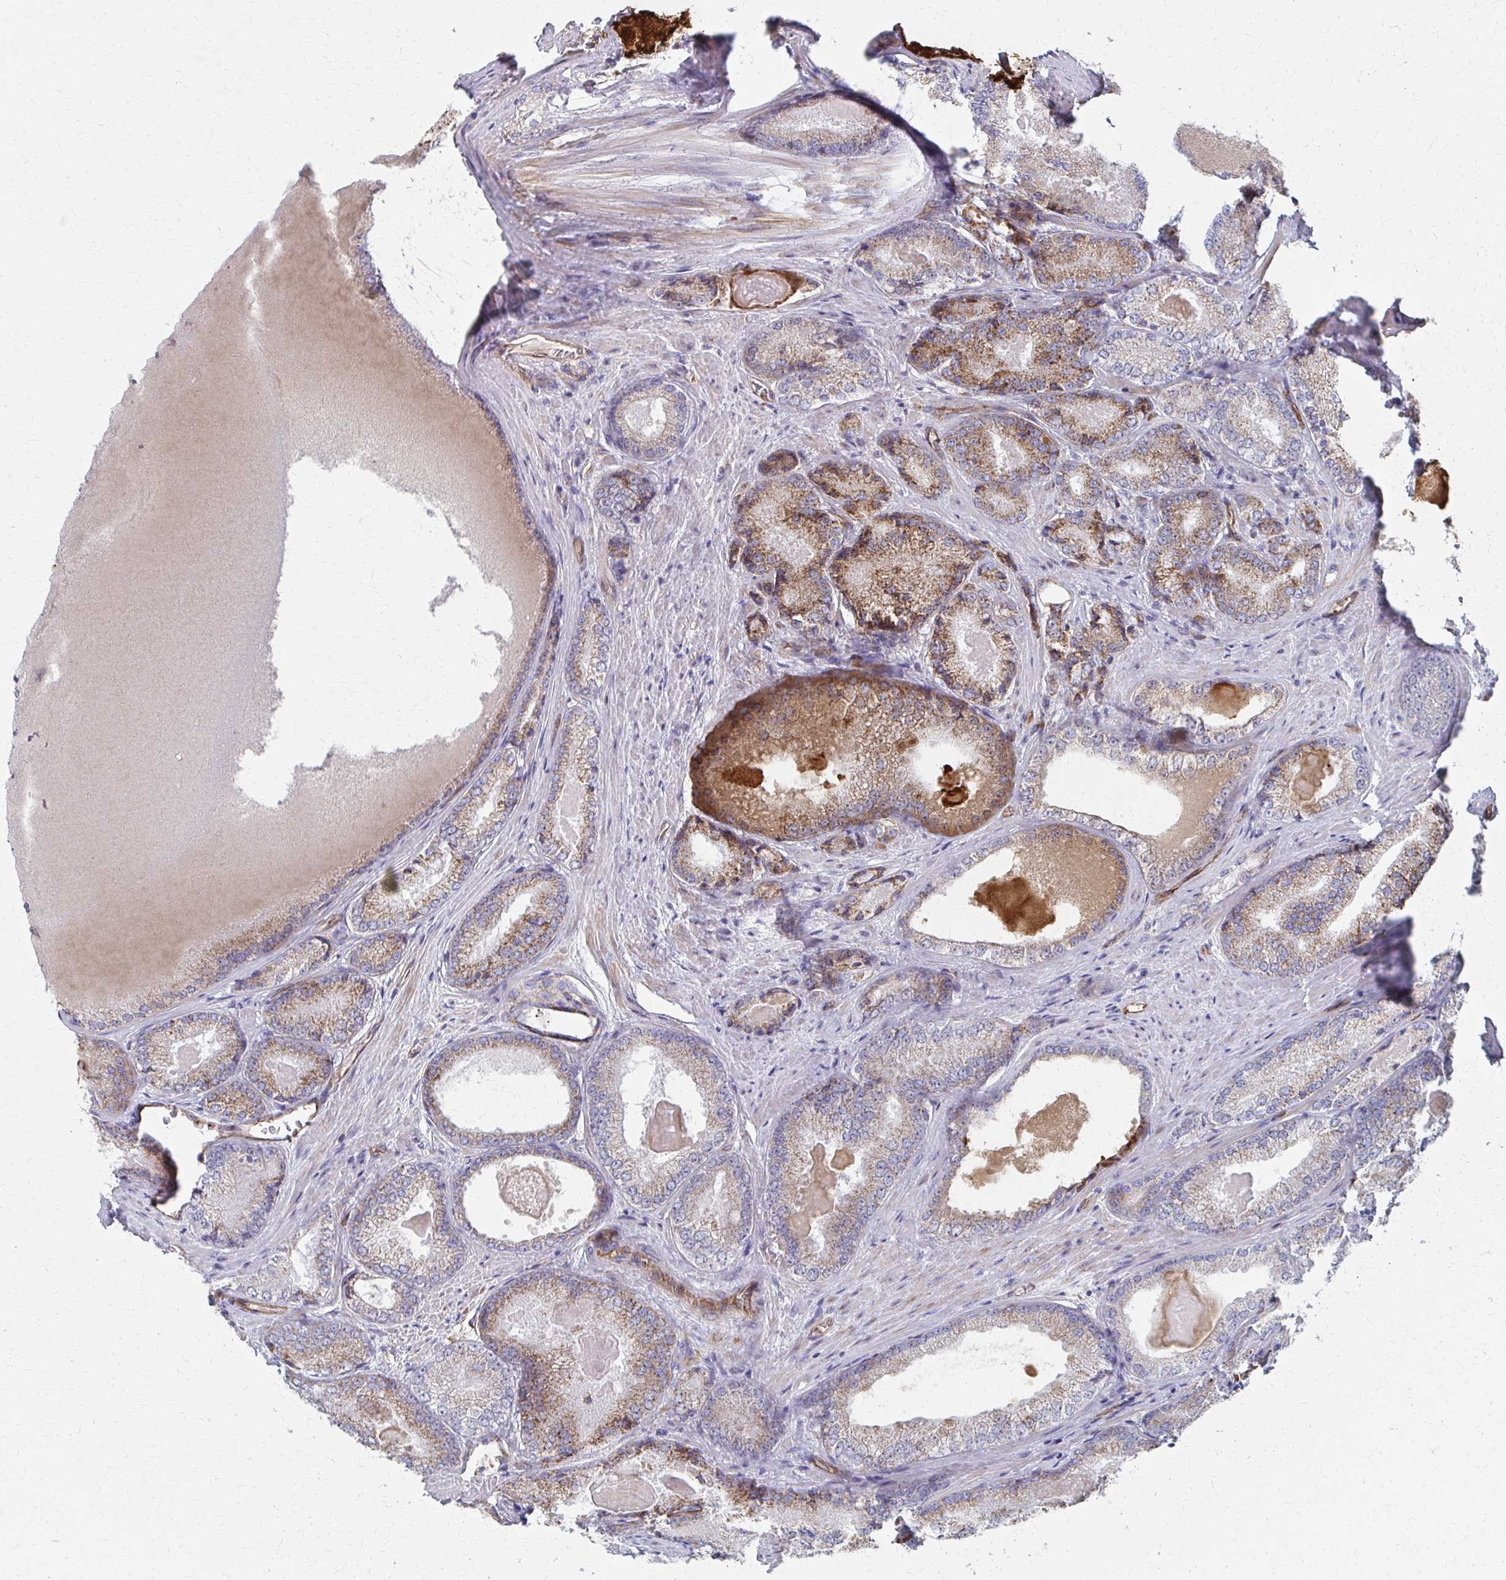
{"staining": {"intensity": "moderate", "quantity": ">75%", "location": "cytoplasmic/membranous"}, "tissue": "prostate cancer", "cell_type": "Tumor cells", "image_type": "cancer", "snomed": [{"axis": "morphology", "description": "Adenocarcinoma, NOS"}, {"axis": "morphology", "description": "Adenocarcinoma, Low grade"}, {"axis": "topography", "description": "Prostate"}], "caption": "Immunohistochemical staining of human prostate cancer shows moderate cytoplasmic/membranous protein positivity in approximately >75% of tumor cells.", "gene": "FAHD1", "patient": {"sex": "male", "age": 68}}